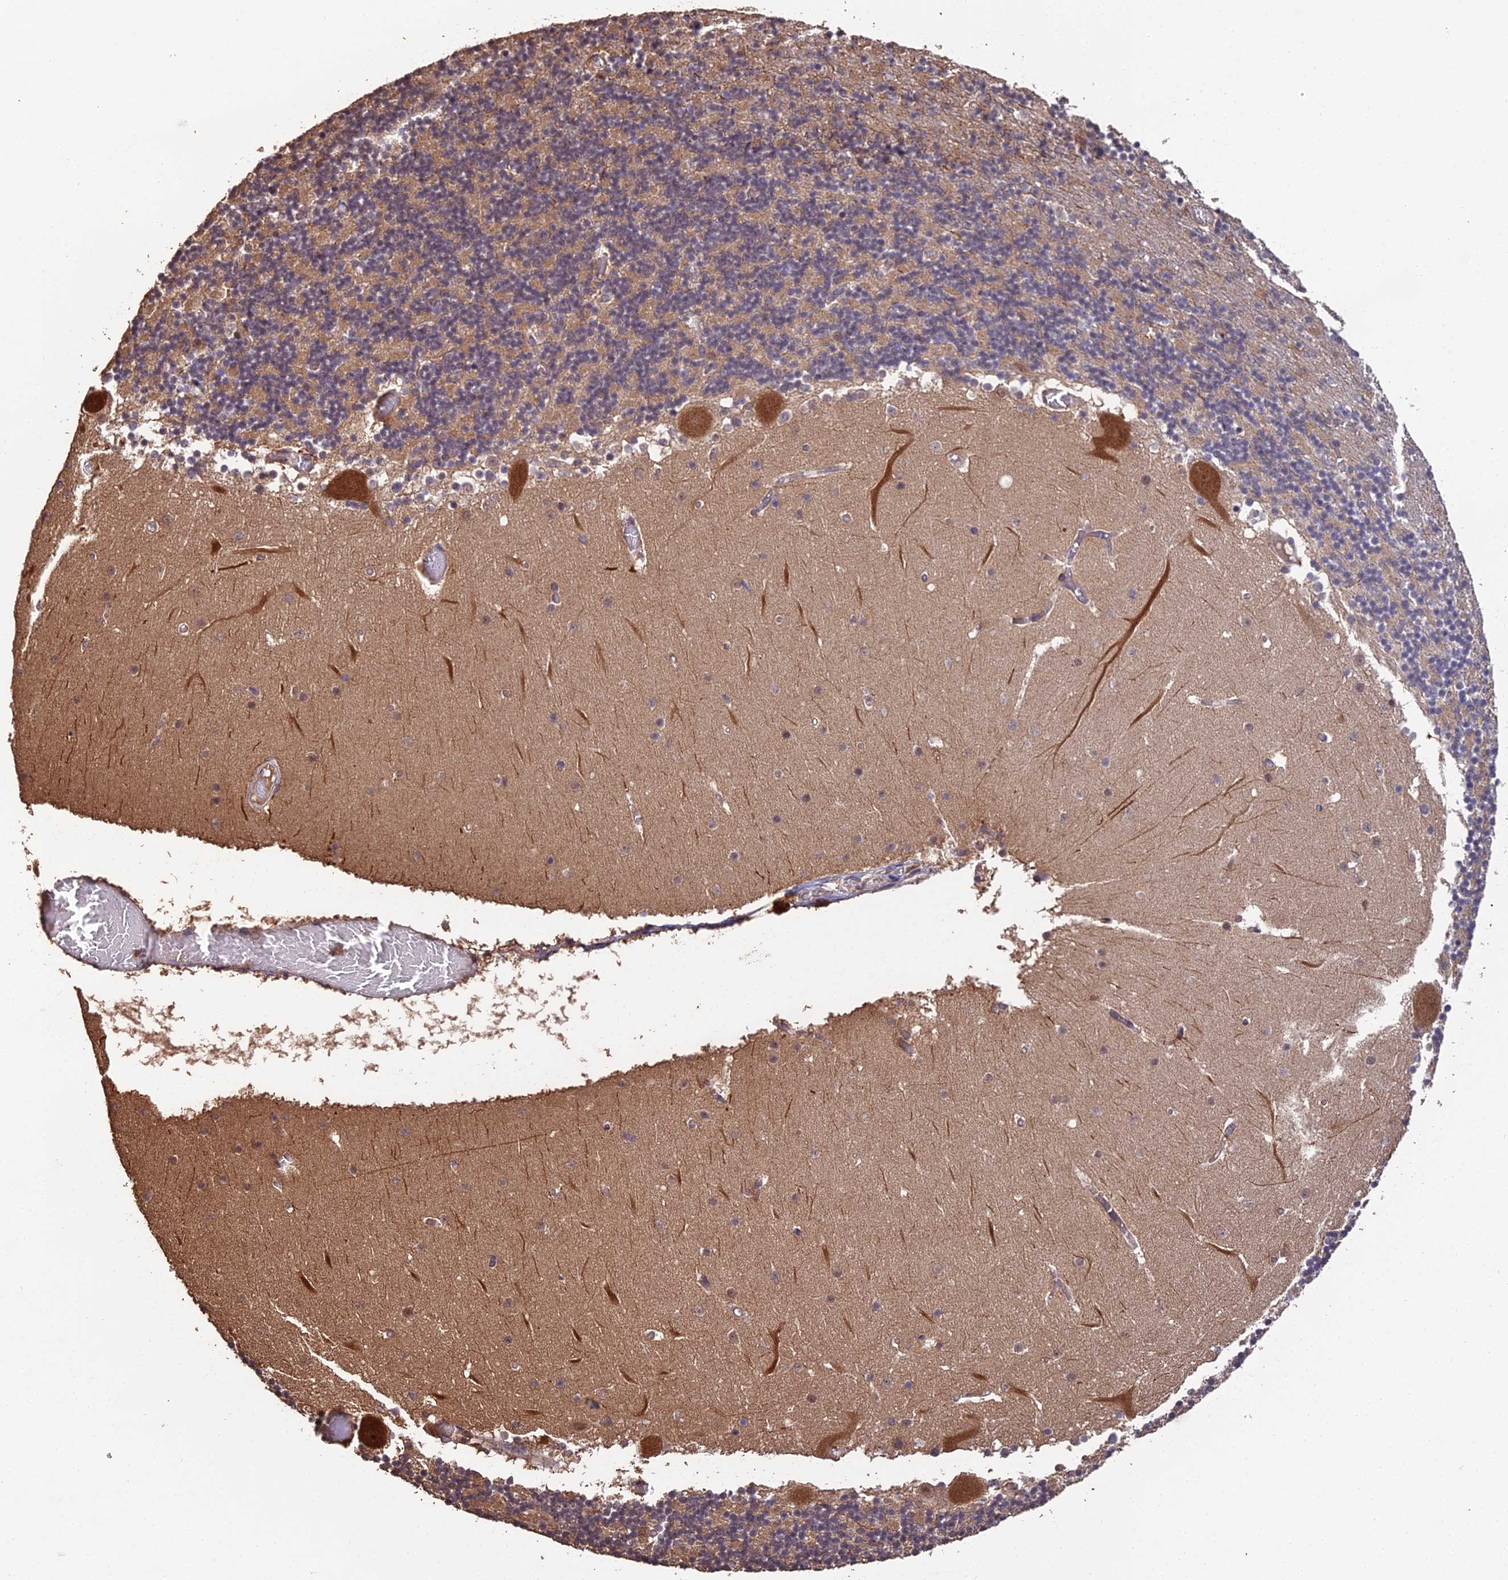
{"staining": {"intensity": "moderate", "quantity": "25%-75%", "location": "cytoplasmic/membranous"}, "tissue": "cerebellum", "cell_type": "Cells in granular layer", "image_type": "normal", "snomed": [{"axis": "morphology", "description": "Normal tissue, NOS"}, {"axis": "topography", "description": "Cerebellum"}], "caption": "Unremarkable cerebellum was stained to show a protein in brown. There is medium levels of moderate cytoplasmic/membranous expression in approximately 25%-75% of cells in granular layer.", "gene": "RALGAPA2", "patient": {"sex": "female", "age": 28}}